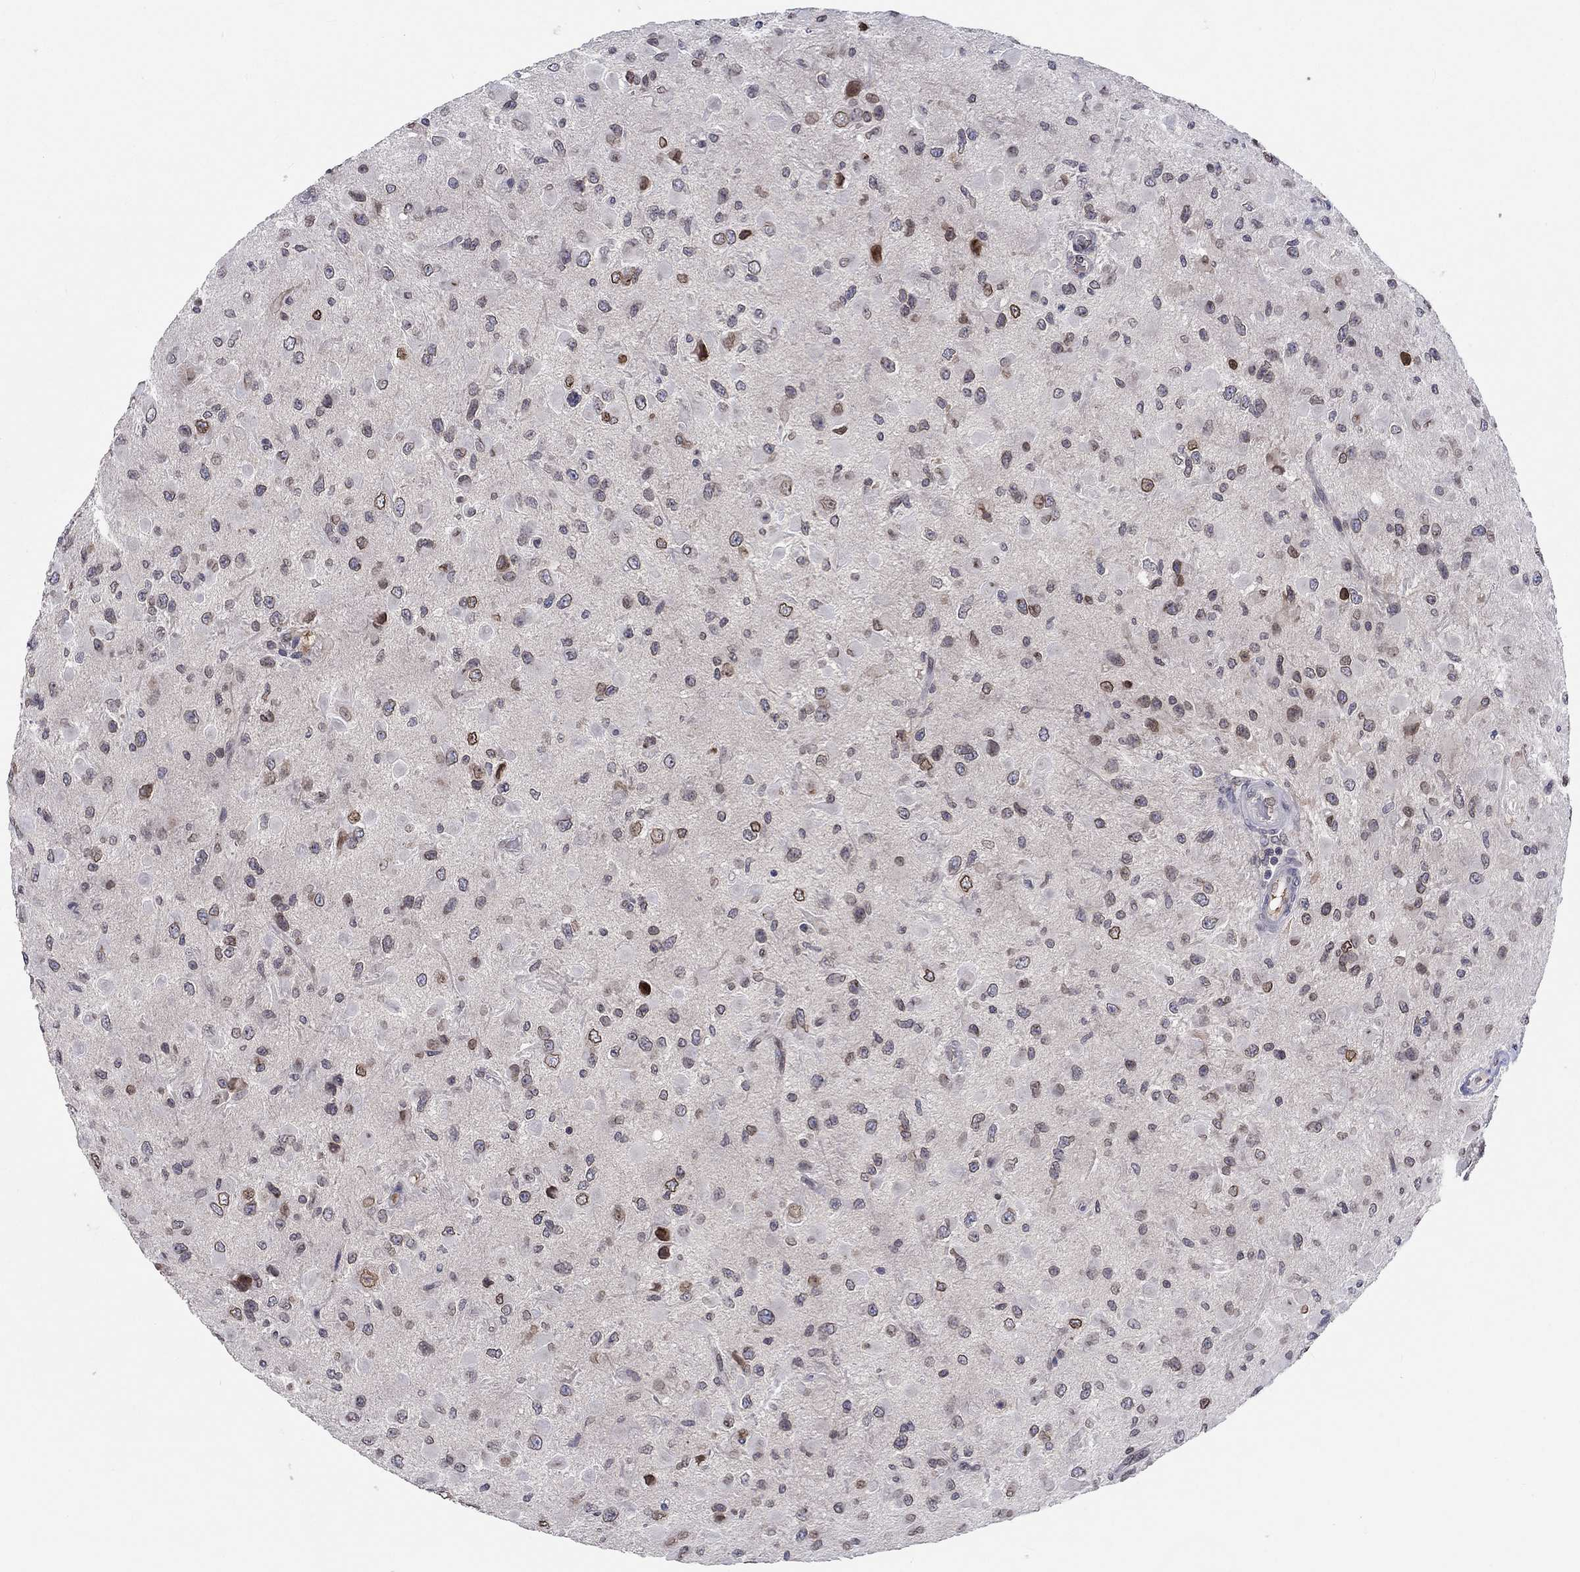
{"staining": {"intensity": "moderate", "quantity": "<25%", "location": "nuclear"}, "tissue": "glioma", "cell_type": "Tumor cells", "image_type": "cancer", "snomed": [{"axis": "morphology", "description": "Glioma, malignant, High grade"}, {"axis": "topography", "description": "Cerebral cortex"}], "caption": "Protein expression analysis of malignant glioma (high-grade) shows moderate nuclear positivity in about <25% of tumor cells.", "gene": "CETN3", "patient": {"sex": "male", "age": 35}}